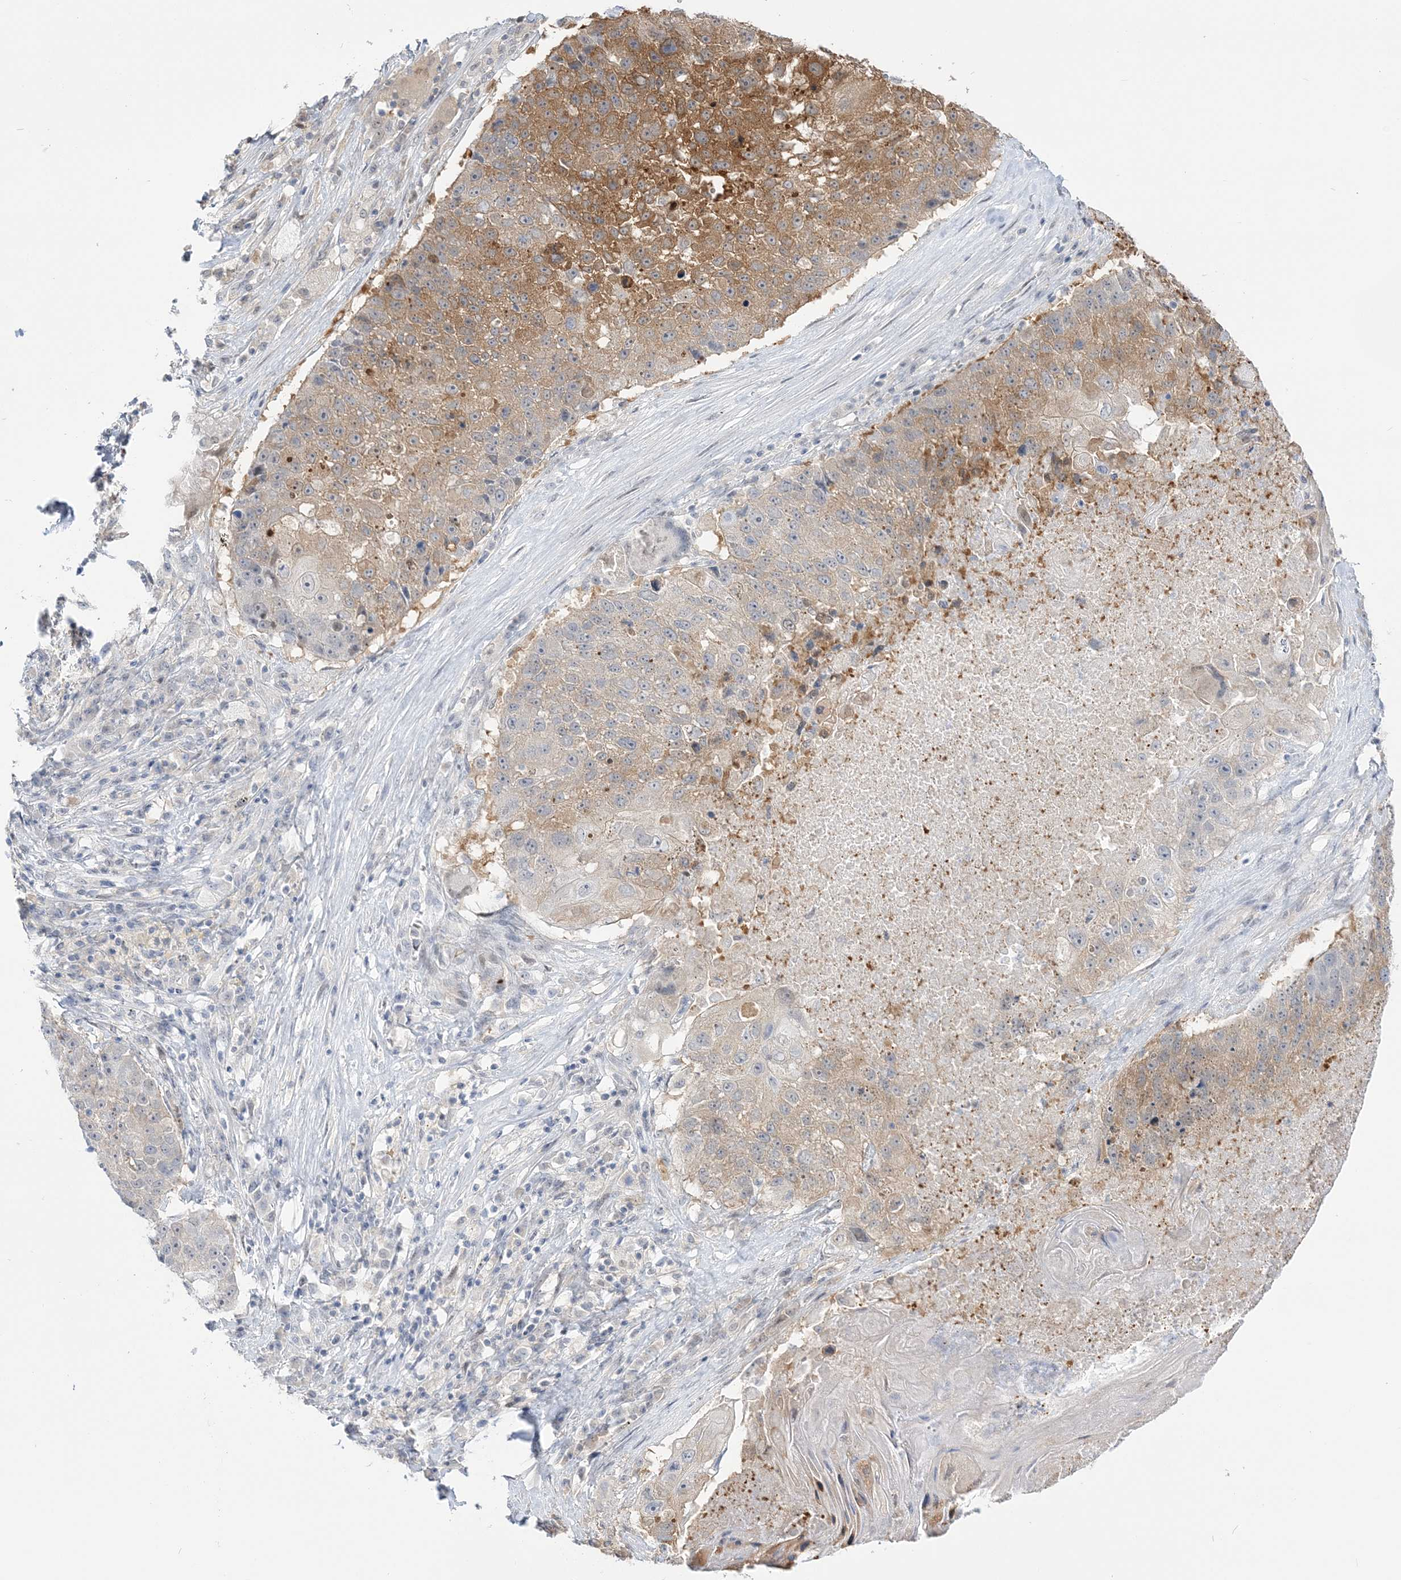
{"staining": {"intensity": "moderate", "quantity": "25%-75%", "location": "cytoplasmic/membranous"}, "tissue": "lung cancer", "cell_type": "Tumor cells", "image_type": "cancer", "snomed": [{"axis": "morphology", "description": "Squamous cell carcinoma, NOS"}, {"axis": "topography", "description": "Lung"}], "caption": "Lung cancer (squamous cell carcinoma) tissue reveals moderate cytoplasmic/membranous positivity in about 25%-75% of tumor cells", "gene": "THADA", "patient": {"sex": "male", "age": 61}}